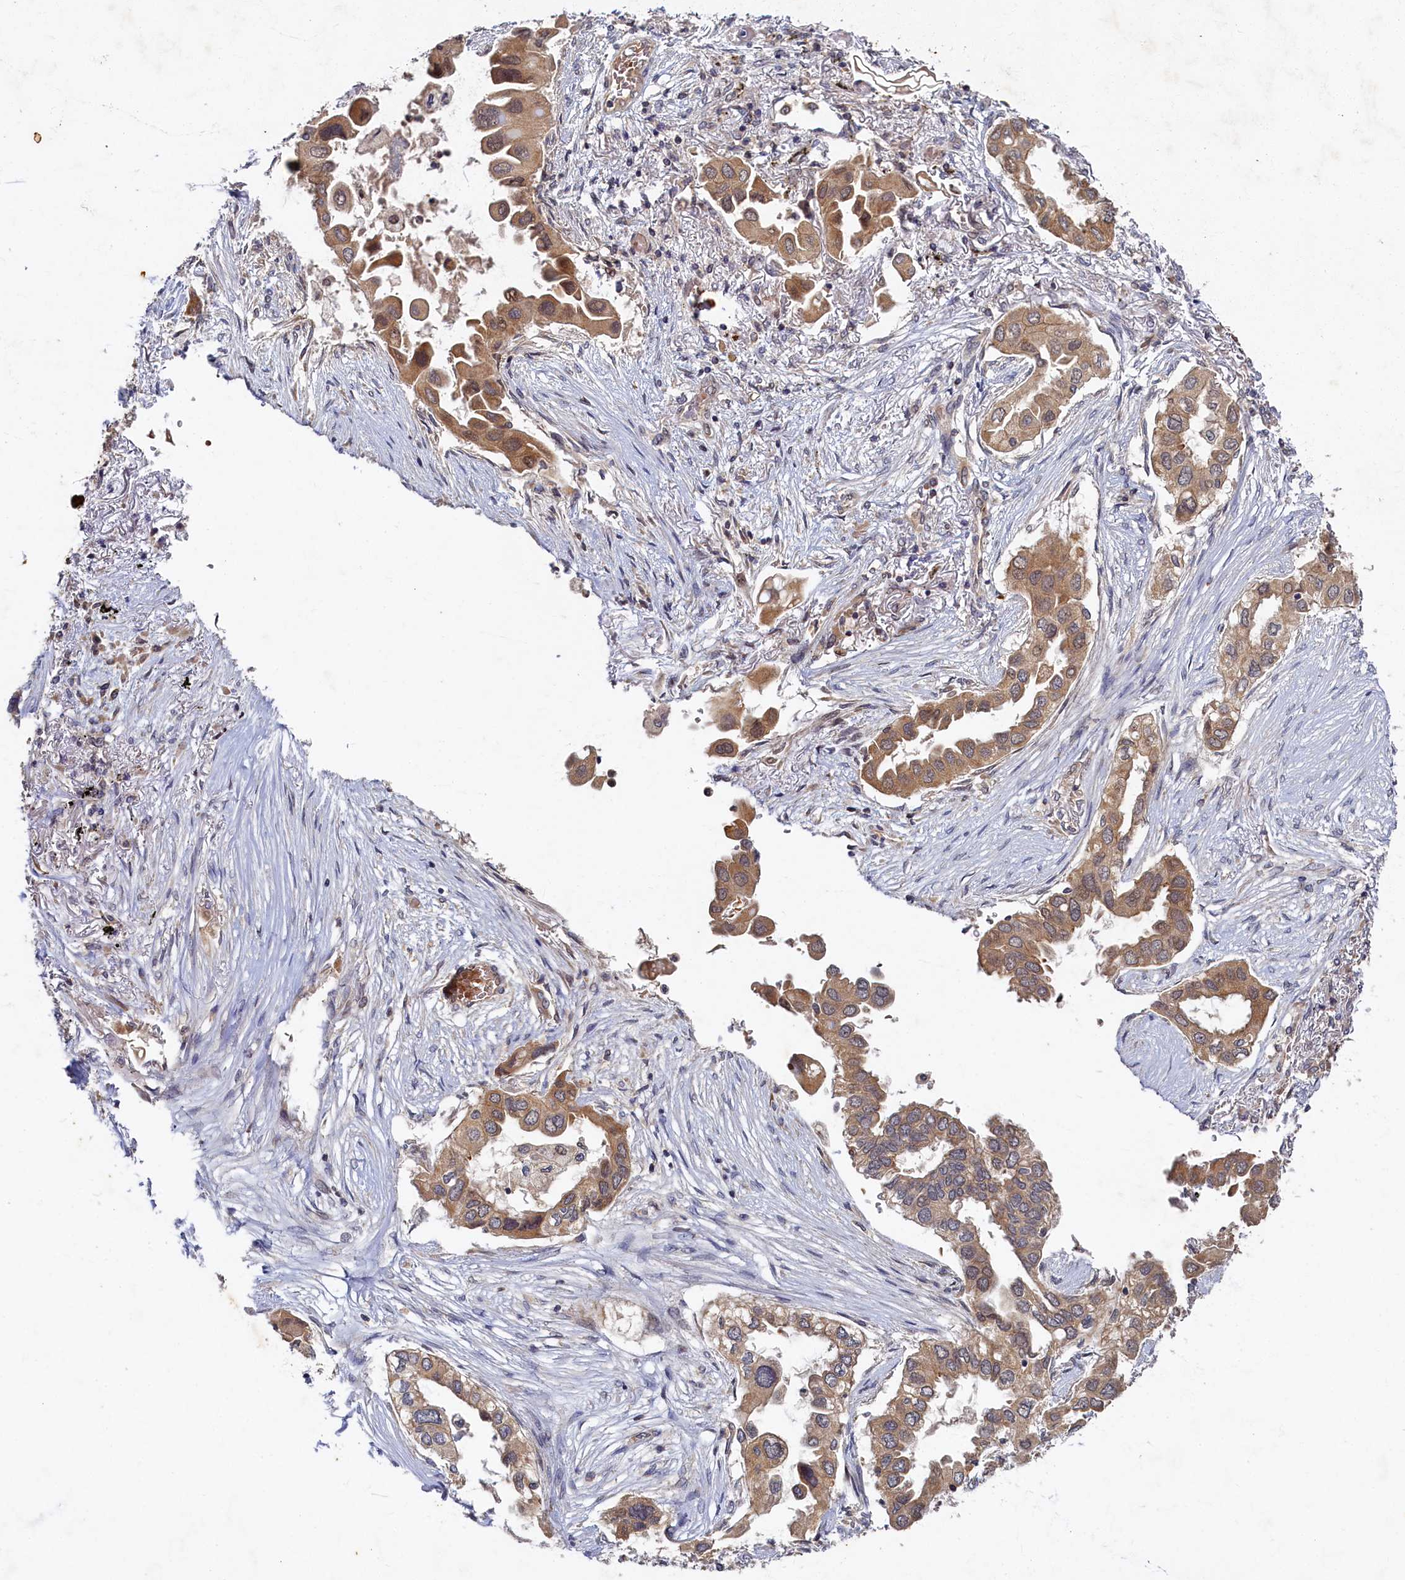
{"staining": {"intensity": "moderate", "quantity": ">75%", "location": "cytoplasmic/membranous"}, "tissue": "lung cancer", "cell_type": "Tumor cells", "image_type": "cancer", "snomed": [{"axis": "morphology", "description": "Adenocarcinoma, NOS"}, {"axis": "topography", "description": "Lung"}], "caption": "Adenocarcinoma (lung) stained with DAB (3,3'-diaminobenzidine) immunohistochemistry shows medium levels of moderate cytoplasmic/membranous expression in about >75% of tumor cells.", "gene": "CEP20", "patient": {"sex": "female", "age": 76}}